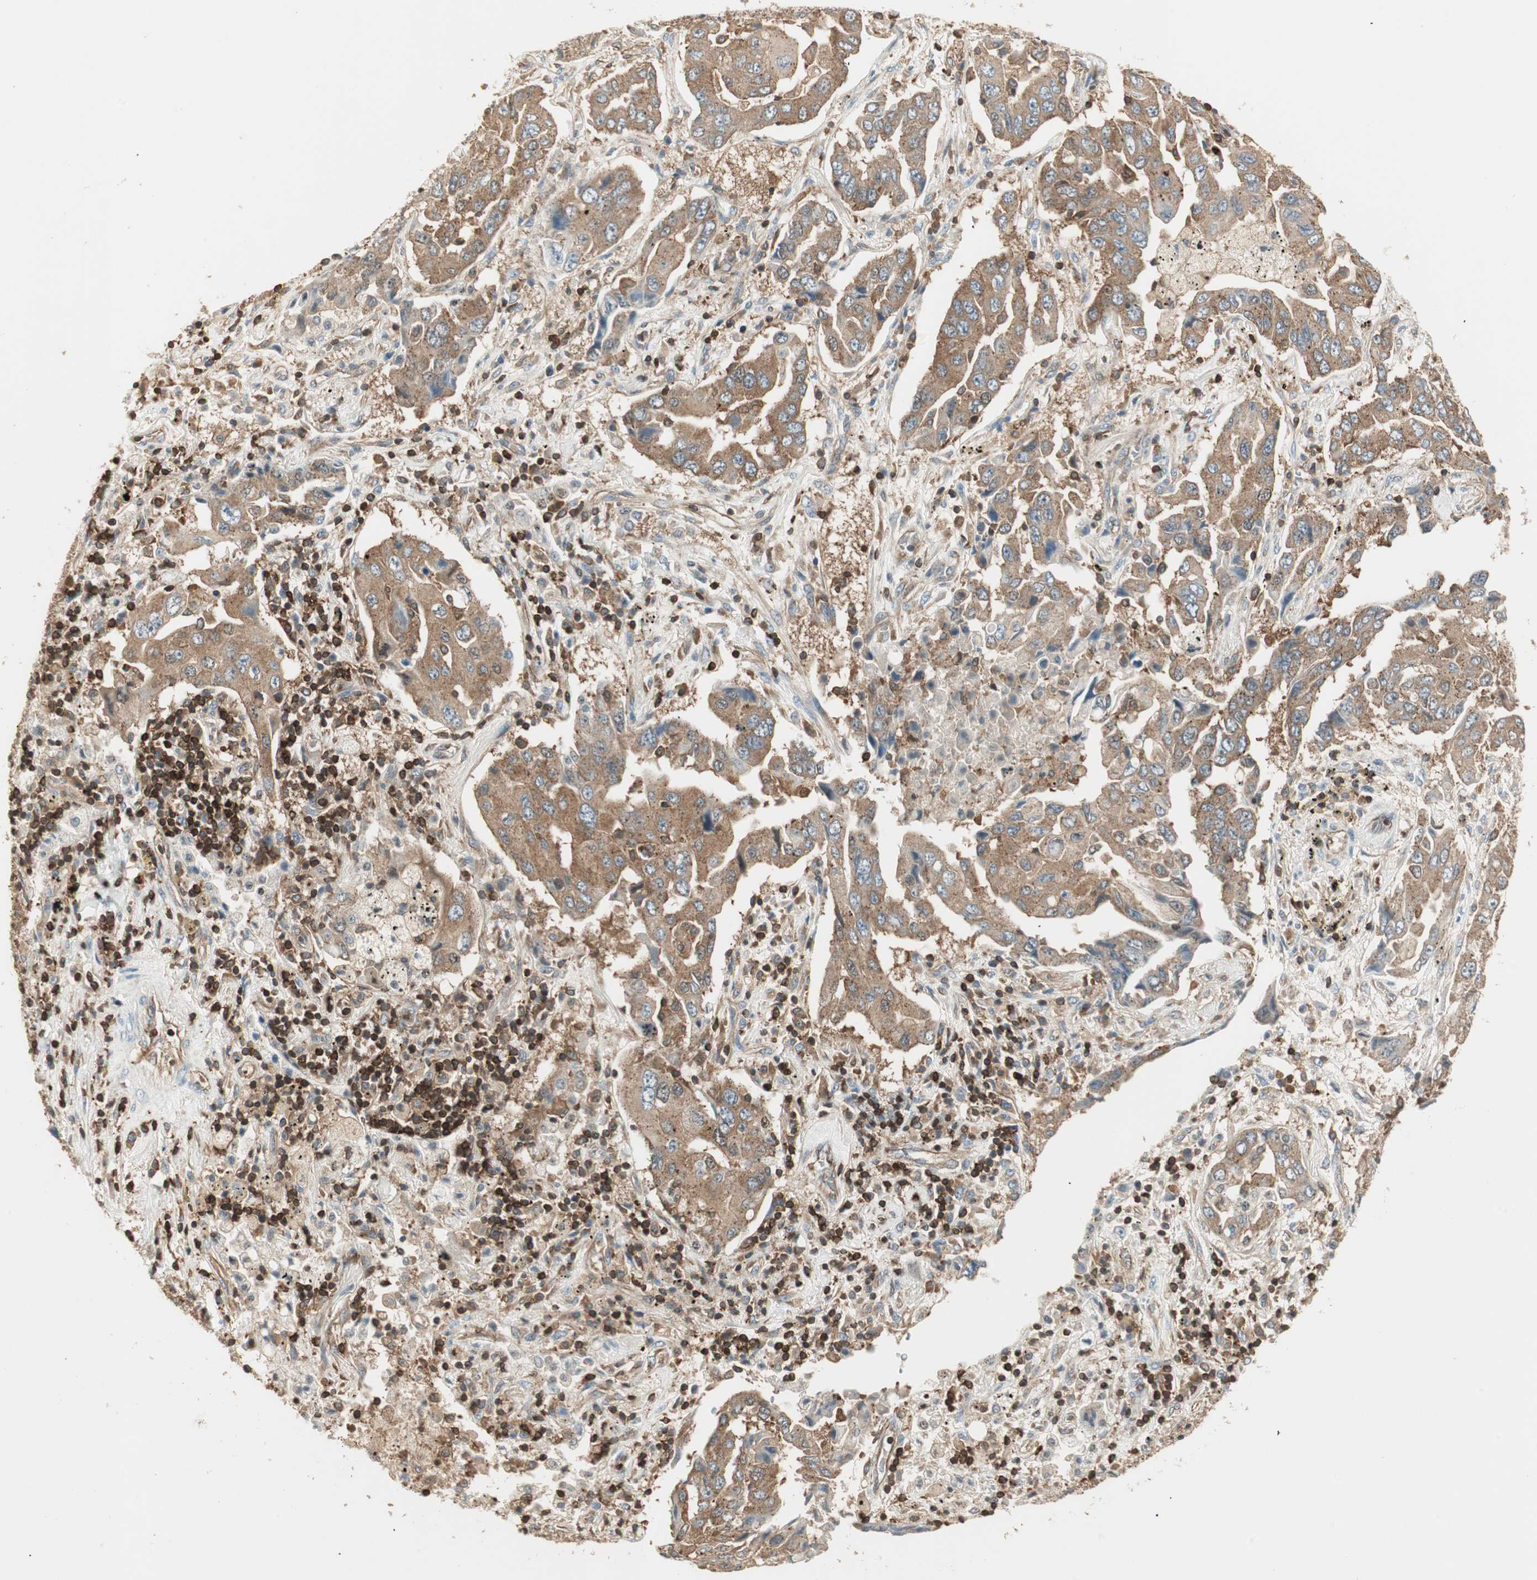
{"staining": {"intensity": "moderate", "quantity": ">75%", "location": "cytoplasmic/membranous"}, "tissue": "lung cancer", "cell_type": "Tumor cells", "image_type": "cancer", "snomed": [{"axis": "morphology", "description": "Adenocarcinoma, NOS"}, {"axis": "topography", "description": "Lung"}], "caption": "The micrograph shows staining of lung adenocarcinoma, revealing moderate cytoplasmic/membranous protein positivity (brown color) within tumor cells.", "gene": "CRLF3", "patient": {"sex": "female", "age": 65}}